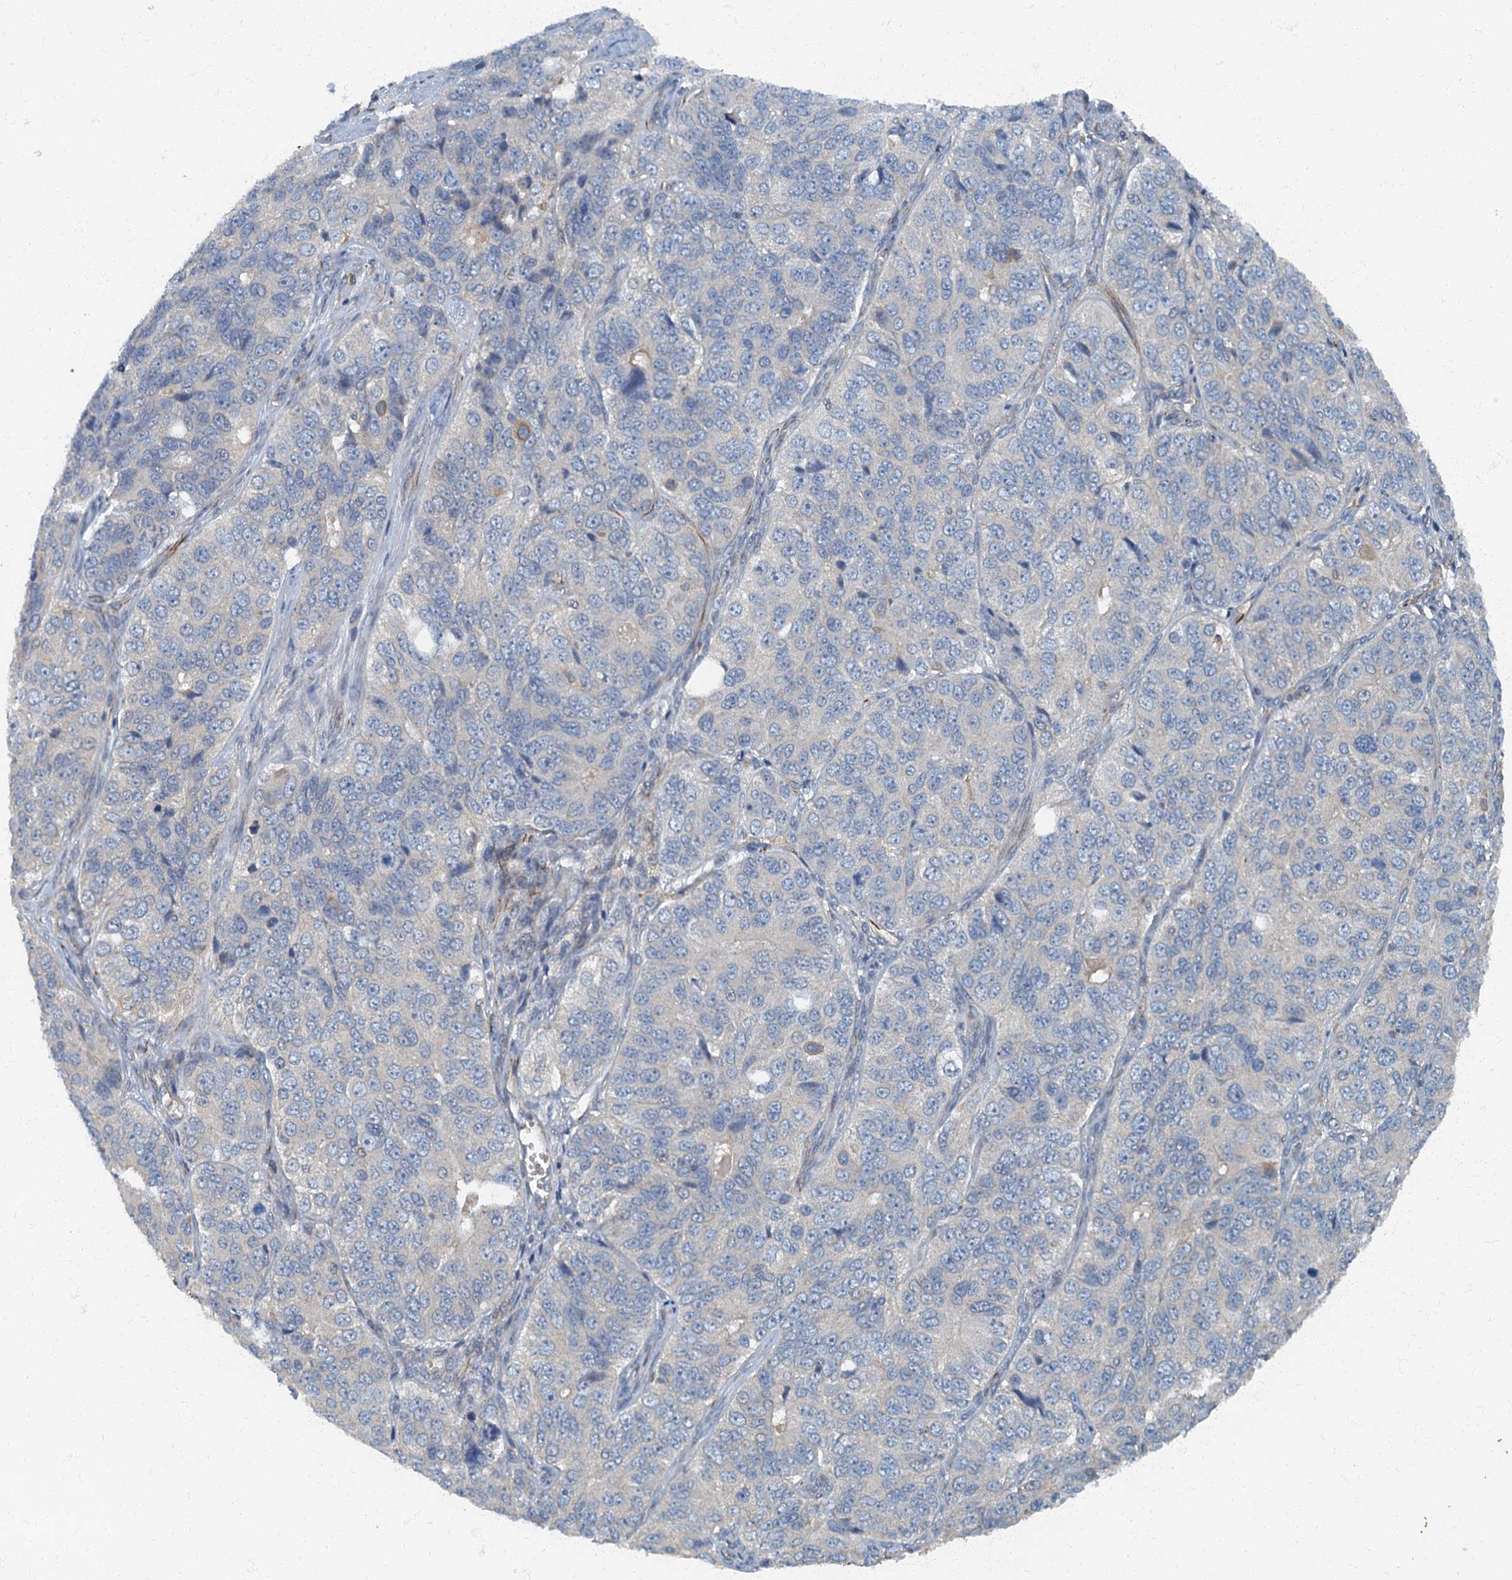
{"staining": {"intensity": "negative", "quantity": "none", "location": "none"}, "tissue": "ovarian cancer", "cell_type": "Tumor cells", "image_type": "cancer", "snomed": [{"axis": "morphology", "description": "Carcinoma, endometroid"}, {"axis": "topography", "description": "Ovary"}], "caption": "This is an immunohistochemistry image of human ovarian cancer (endometroid carcinoma). There is no positivity in tumor cells.", "gene": "ARL11", "patient": {"sex": "female", "age": 51}}